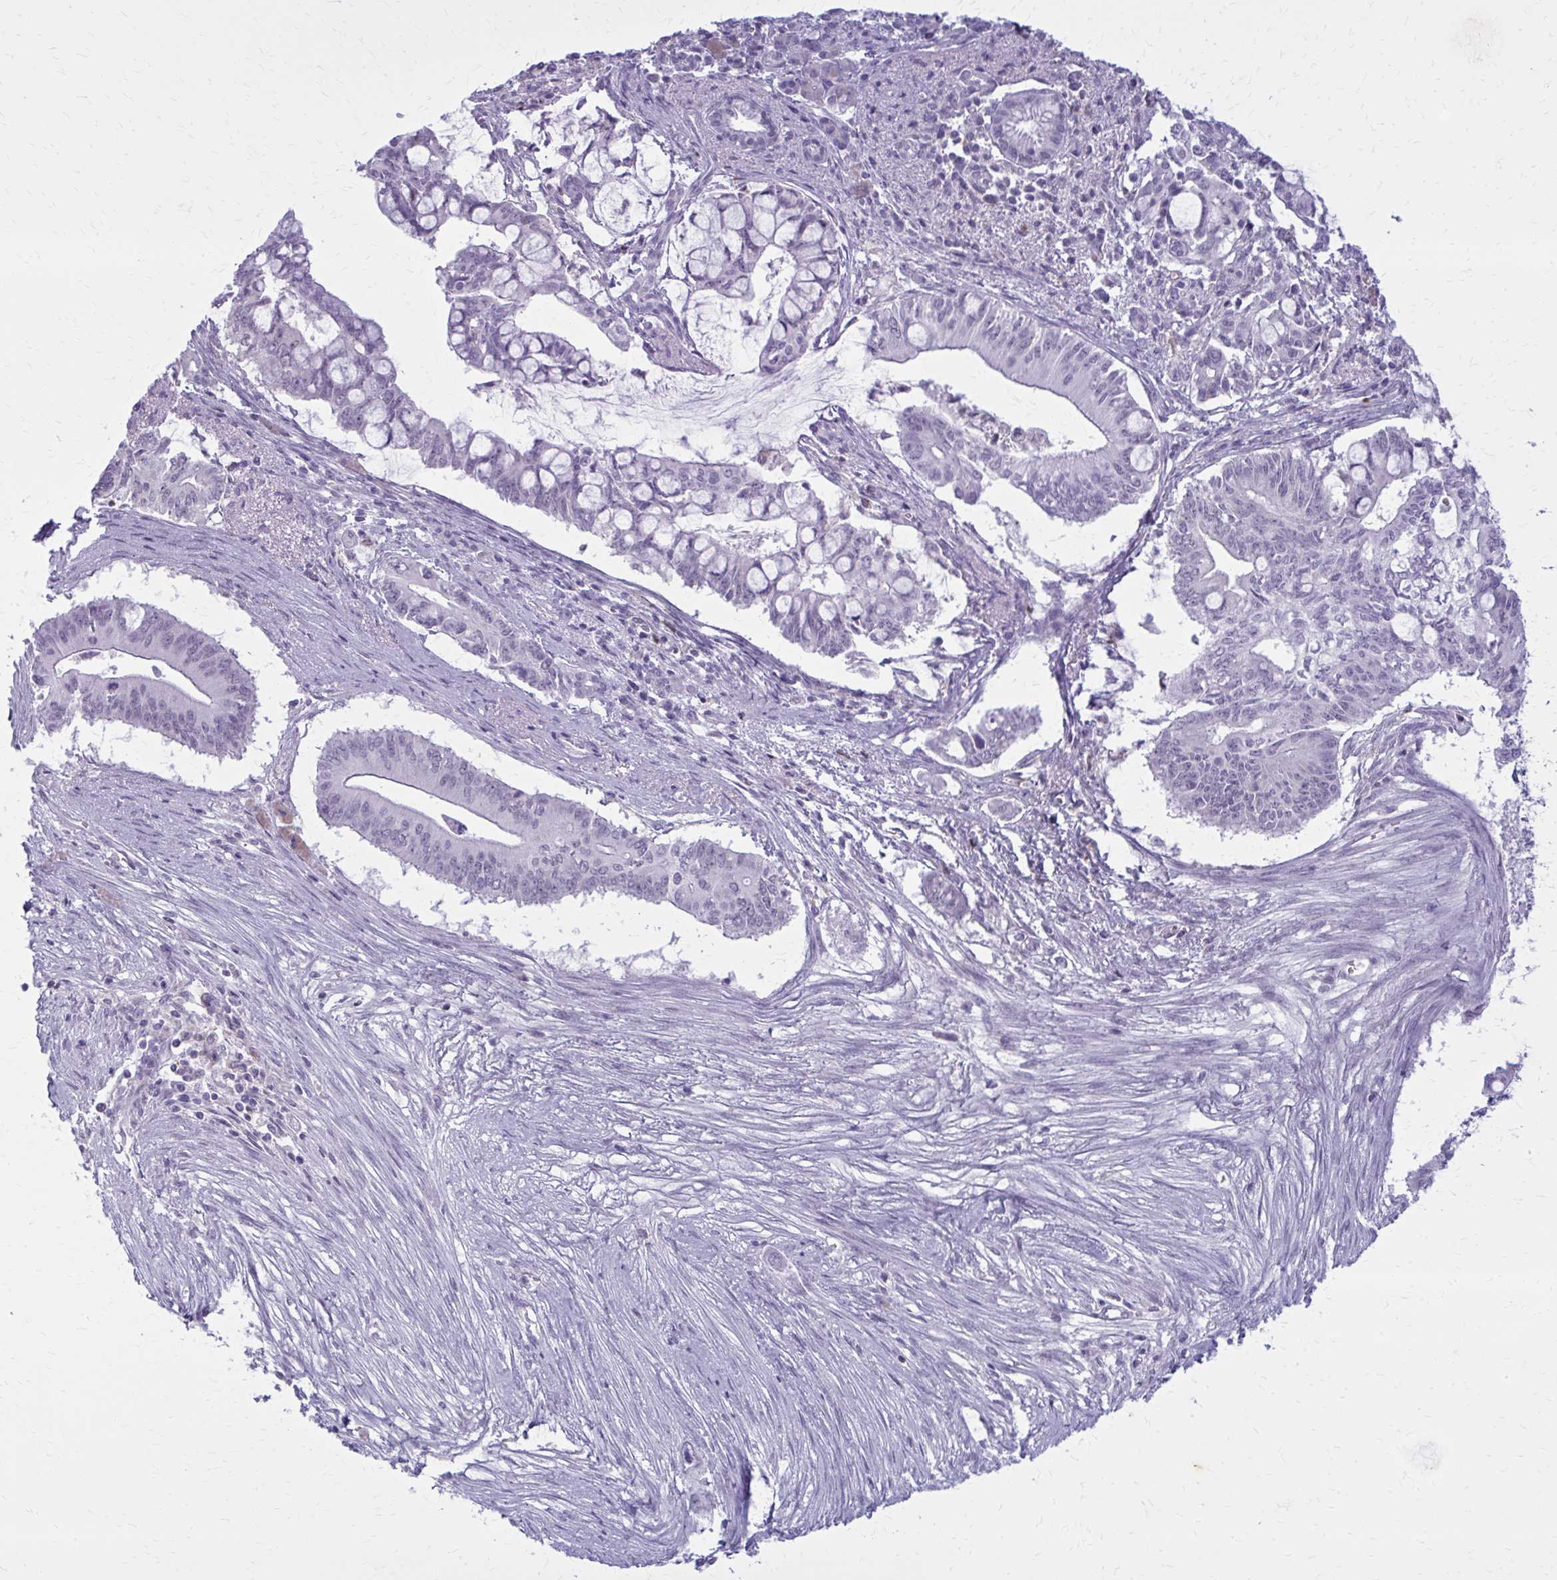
{"staining": {"intensity": "negative", "quantity": "none", "location": "none"}, "tissue": "pancreatic cancer", "cell_type": "Tumor cells", "image_type": "cancer", "snomed": [{"axis": "morphology", "description": "Adenocarcinoma, NOS"}, {"axis": "topography", "description": "Pancreas"}], "caption": "Adenocarcinoma (pancreatic) was stained to show a protein in brown. There is no significant staining in tumor cells.", "gene": "CARD9", "patient": {"sex": "male", "age": 68}}